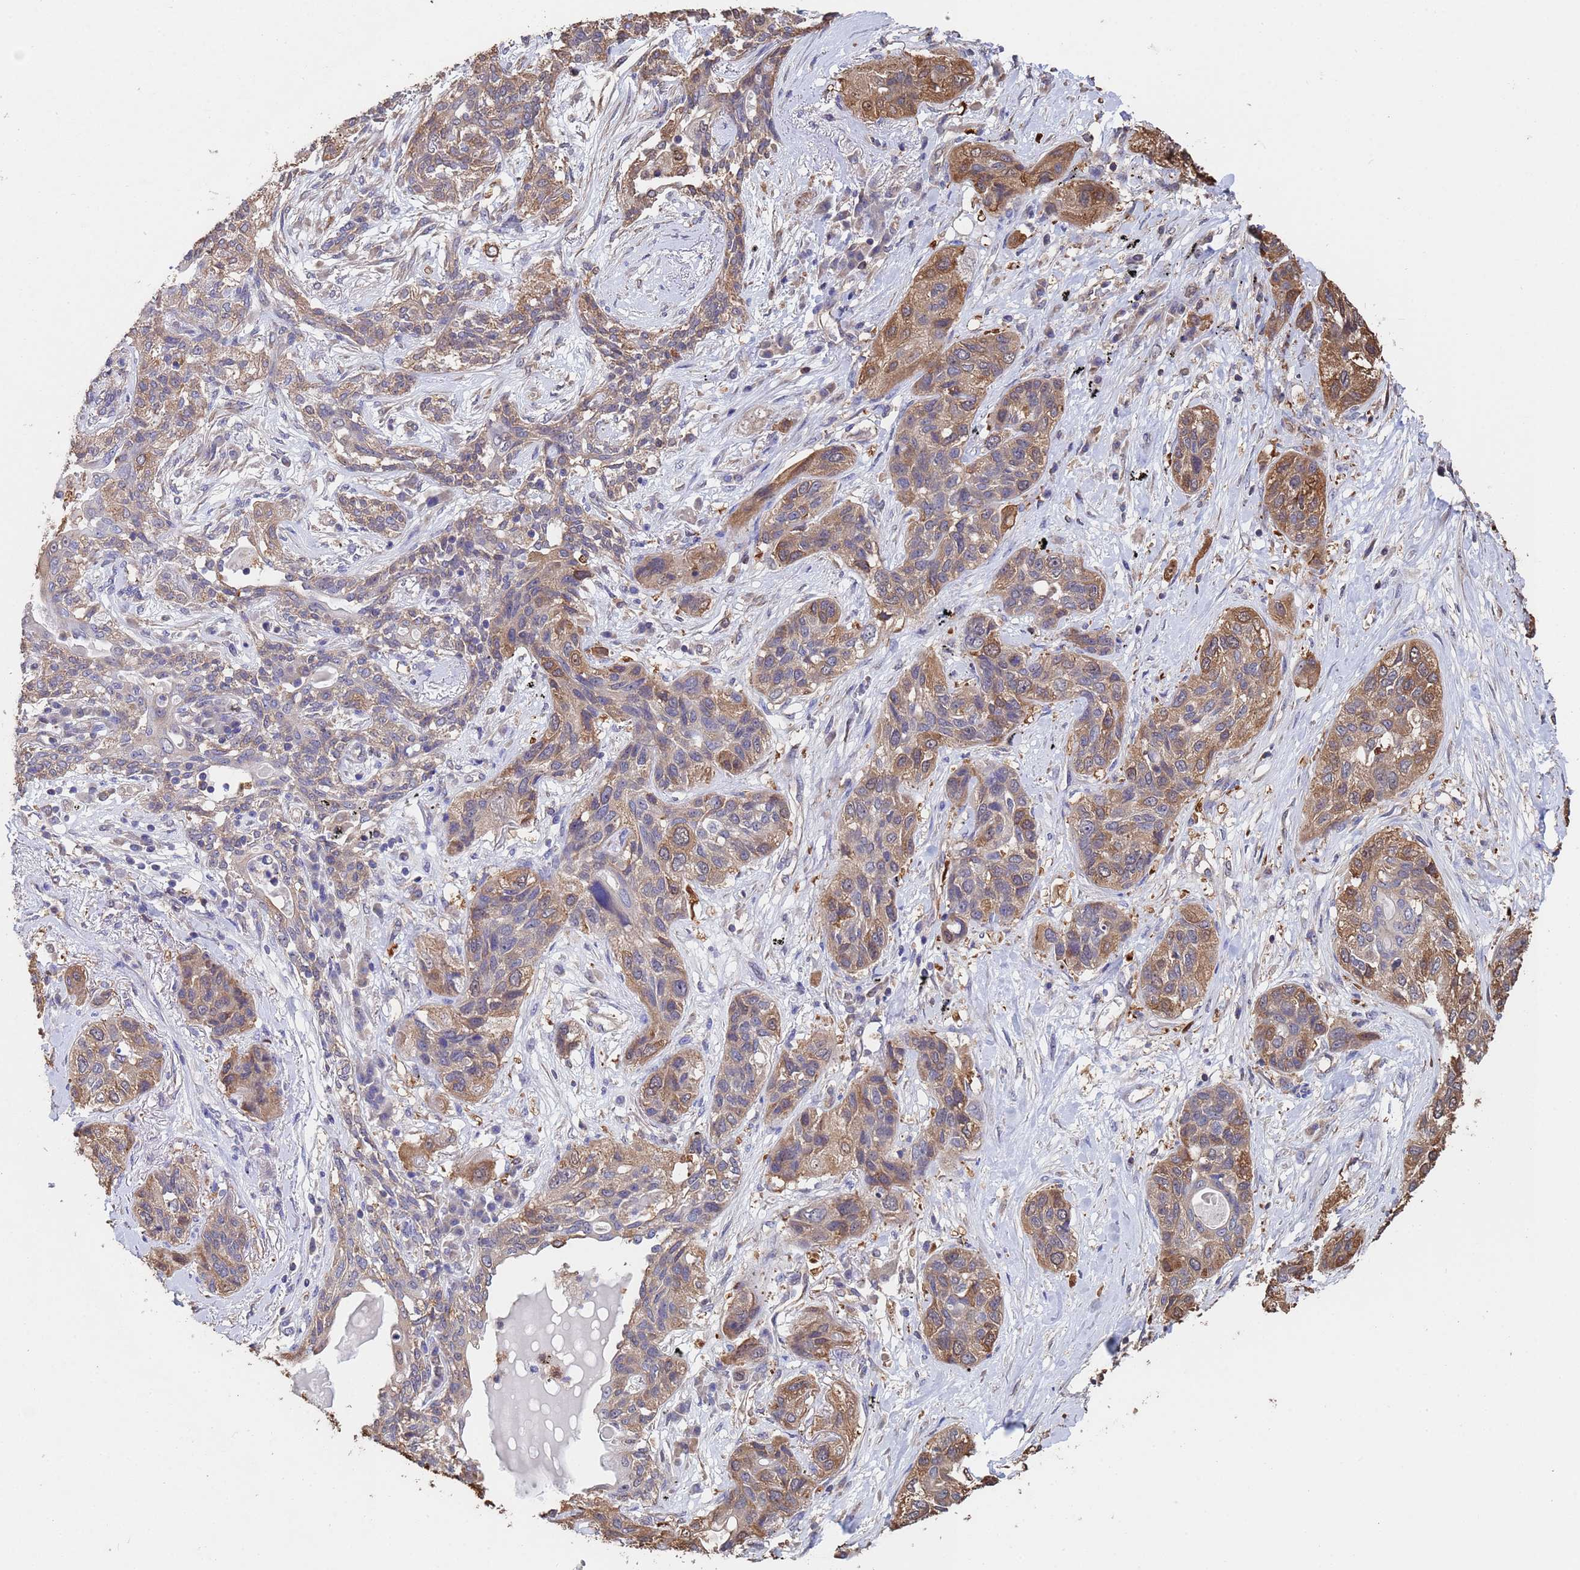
{"staining": {"intensity": "moderate", "quantity": "25%-75%", "location": "cytoplasmic/membranous"}, "tissue": "lung cancer", "cell_type": "Tumor cells", "image_type": "cancer", "snomed": [{"axis": "morphology", "description": "Squamous cell carcinoma, NOS"}, {"axis": "topography", "description": "Lung"}], "caption": "A high-resolution photomicrograph shows immunohistochemistry (IHC) staining of lung cancer (squamous cell carcinoma), which exhibits moderate cytoplasmic/membranous staining in about 25%-75% of tumor cells.", "gene": "FAM25A", "patient": {"sex": "female", "age": 70}}